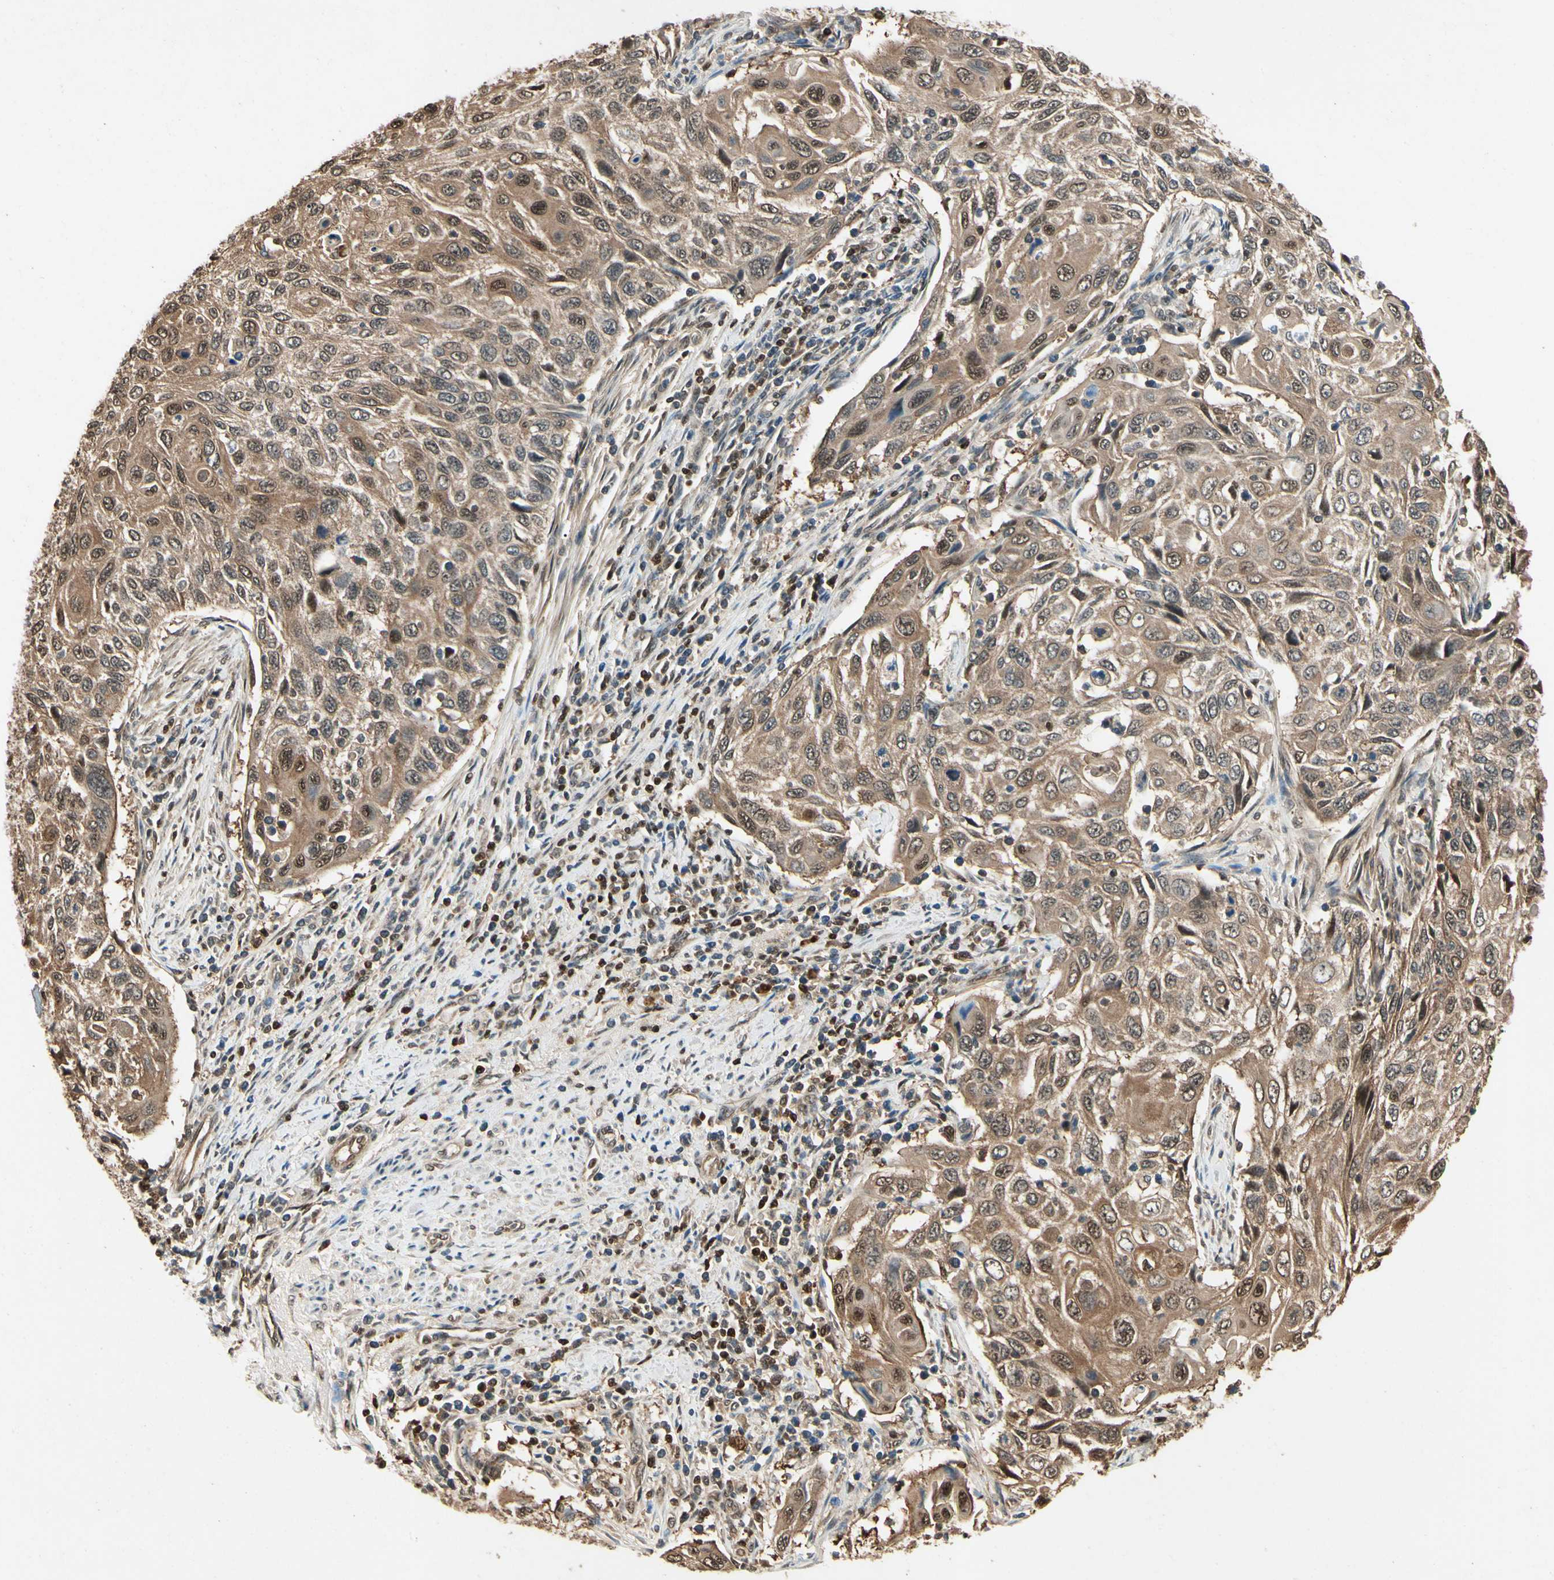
{"staining": {"intensity": "moderate", "quantity": ">75%", "location": "cytoplasmic/membranous"}, "tissue": "cervical cancer", "cell_type": "Tumor cells", "image_type": "cancer", "snomed": [{"axis": "morphology", "description": "Squamous cell carcinoma, NOS"}, {"axis": "topography", "description": "Cervix"}], "caption": "High-magnification brightfield microscopy of squamous cell carcinoma (cervical) stained with DAB (brown) and counterstained with hematoxylin (blue). tumor cells exhibit moderate cytoplasmic/membranous positivity is identified in about>75% of cells.", "gene": "YWHAQ", "patient": {"sex": "female", "age": 70}}